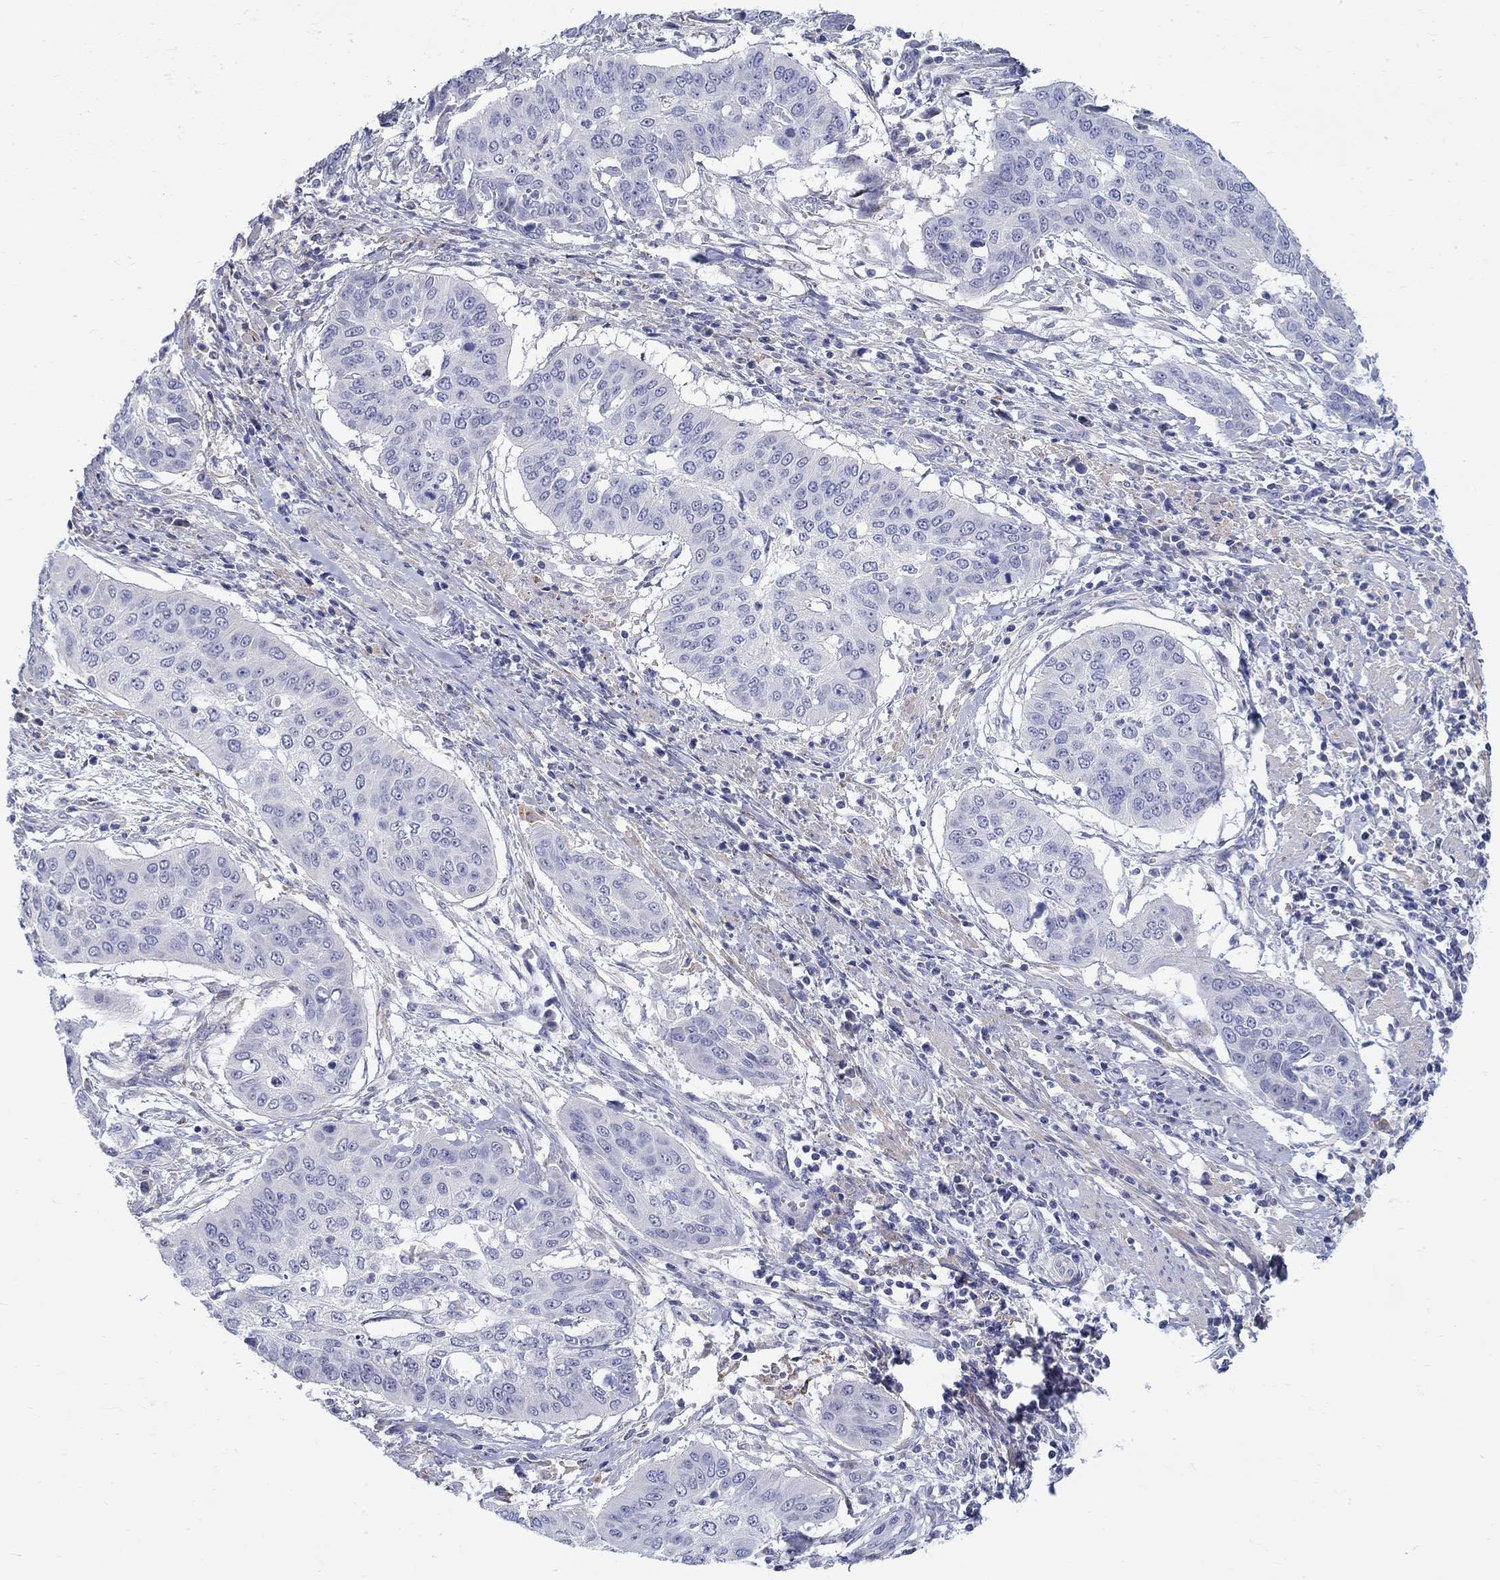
{"staining": {"intensity": "negative", "quantity": "none", "location": "none"}, "tissue": "cervical cancer", "cell_type": "Tumor cells", "image_type": "cancer", "snomed": [{"axis": "morphology", "description": "Squamous cell carcinoma, NOS"}, {"axis": "topography", "description": "Cervix"}], "caption": "High magnification brightfield microscopy of cervical cancer (squamous cell carcinoma) stained with DAB (3,3'-diaminobenzidine) (brown) and counterstained with hematoxylin (blue): tumor cells show no significant staining. (DAB (3,3'-diaminobenzidine) immunohistochemistry (IHC) with hematoxylin counter stain).", "gene": "ABCA4", "patient": {"sex": "female", "age": 39}}